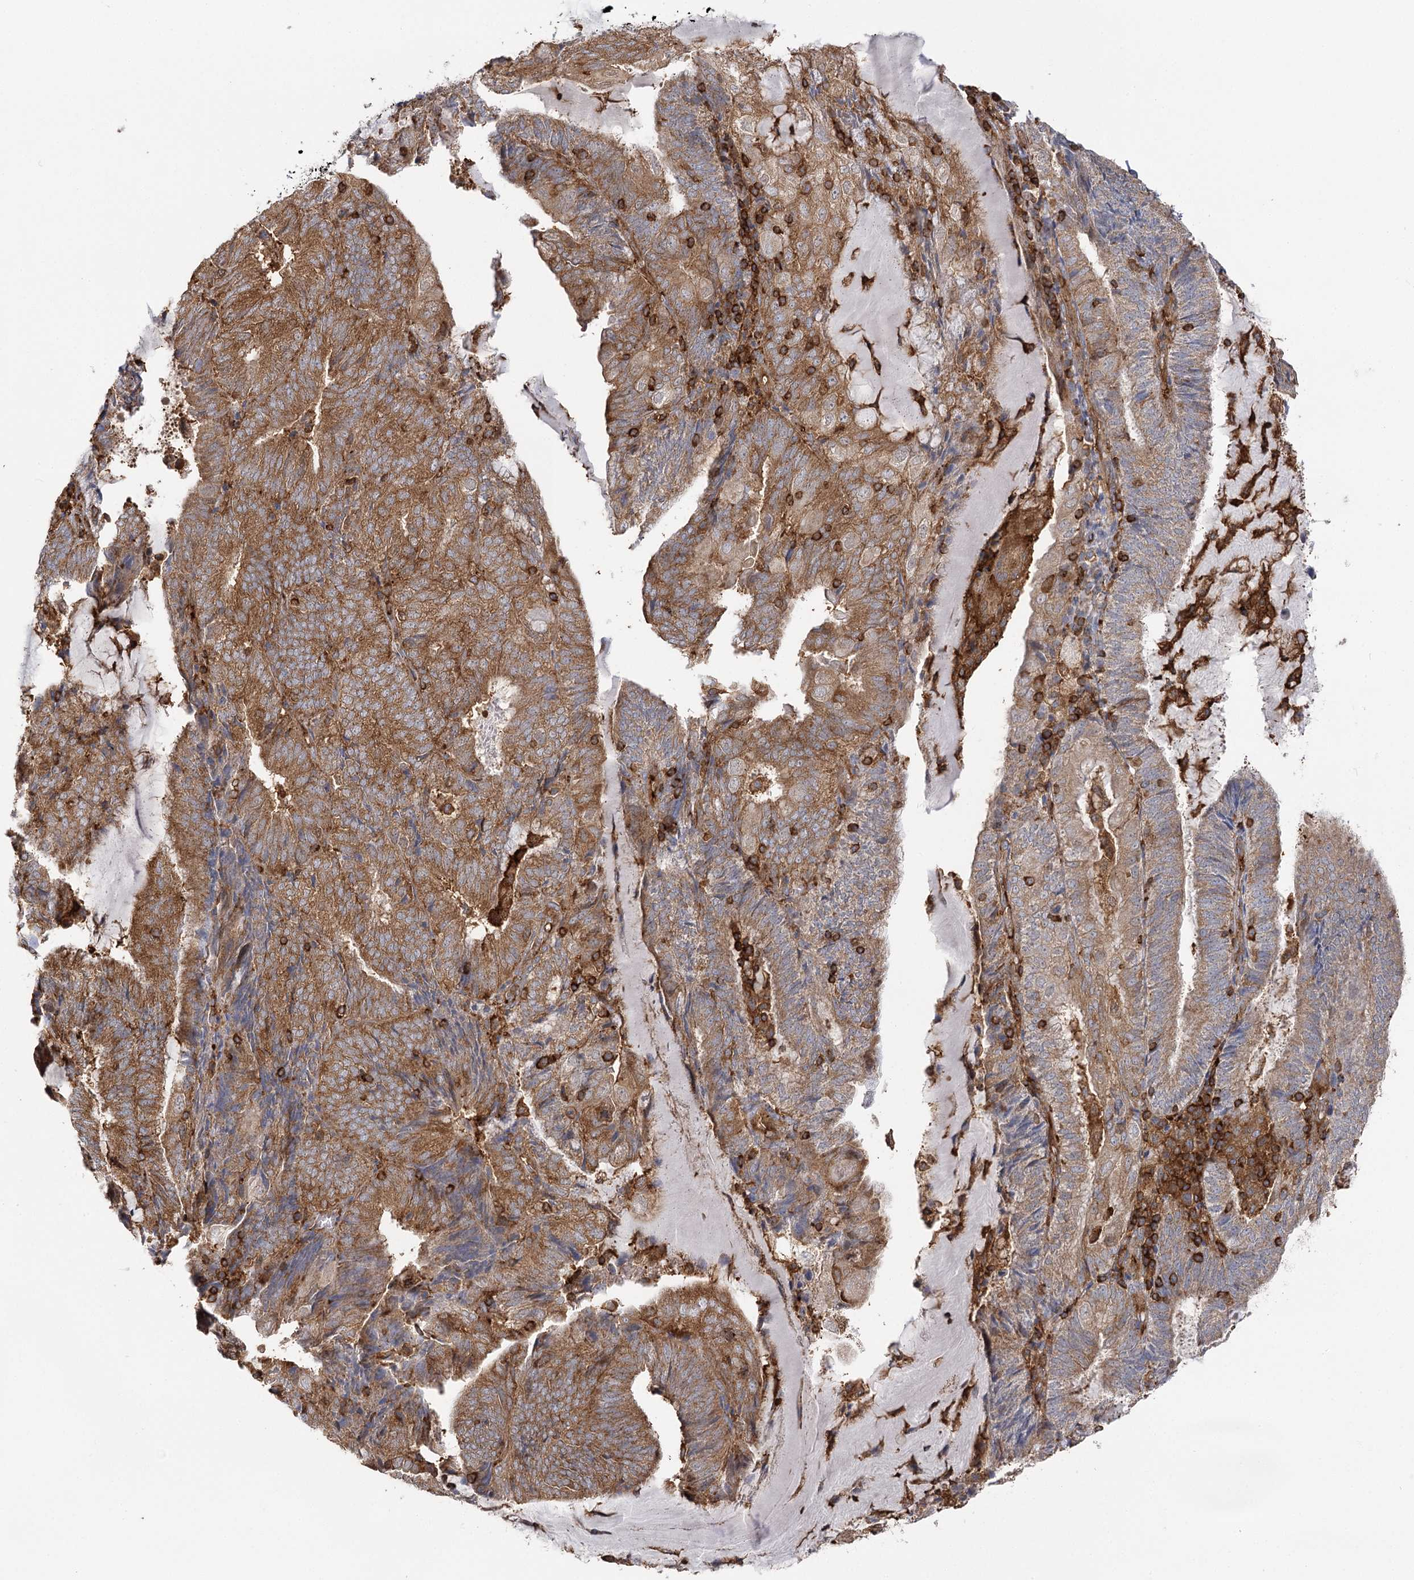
{"staining": {"intensity": "moderate", "quantity": ">75%", "location": "cytoplasmic/membranous"}, "tissue": "endometrial cancer", "cell_type": "Tumor cells", "image_type": "cancer", "snomed": [{"axis": "morphology", "description": "Adenocarcinoma, NOS"}, {"axis": "topography", "description": "Endometrium"}], "caption": "Immunohistochemistry staining of endometrial cancer, which demonstrates medium levels of moderate cytoplasmic/membranous positivity in about >75% of tumor cells indicating moderate cytoplasmic/membranous protein expression. The staining was performed using DAB (3,3'-diaminobenzidine) (brown) for protein detection and nuclei were counterstained in hematoxylin (blue).", "gene": "SEC24B", "patient": {"sex": "female", "age": 81}}